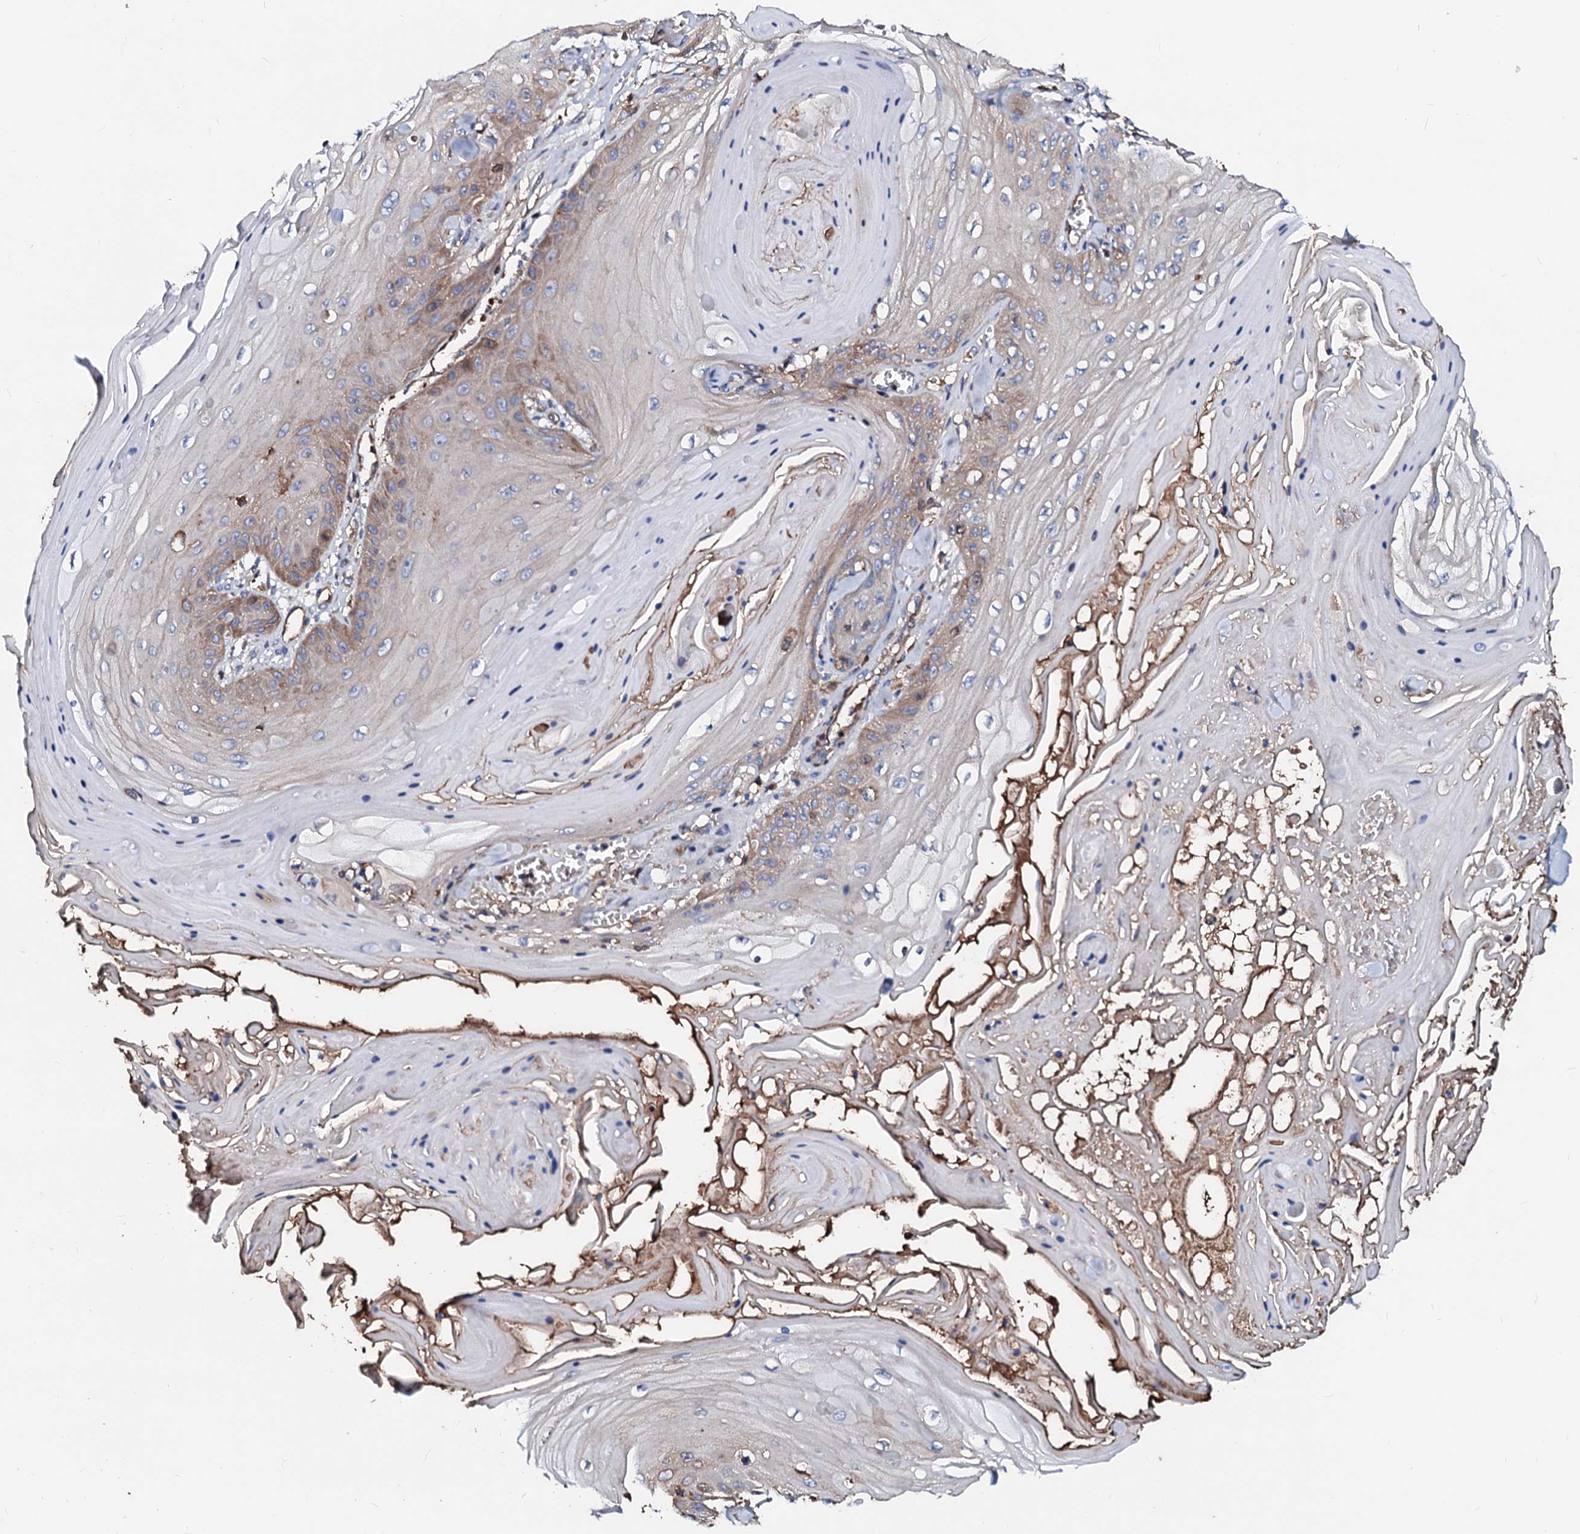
{"staining": {"intensity": "moderate", "quantity": "25%-75%", "location": "cytoplasmic/membranous"}, "tissue": "skin cancer", "cell_type": "Tumor cells", "image_type": "cancer", "snomed": [{"axis": "morphology", "description": "Squamous cell carcinoma, NOS"}, {"axis": "topography", "description": "Skin"}], "caption": "Skin squamous cell carcinoma stained with DAB (3,3'-diaminobenzidine) immunohistochemistry (IHC) reveals medium levels of moderate cytoplasmic/membranous positivity in about 25%-75% of tumor cells.", "gene": "CSKMT", "patient": {"sex": "male", "age": 74}}